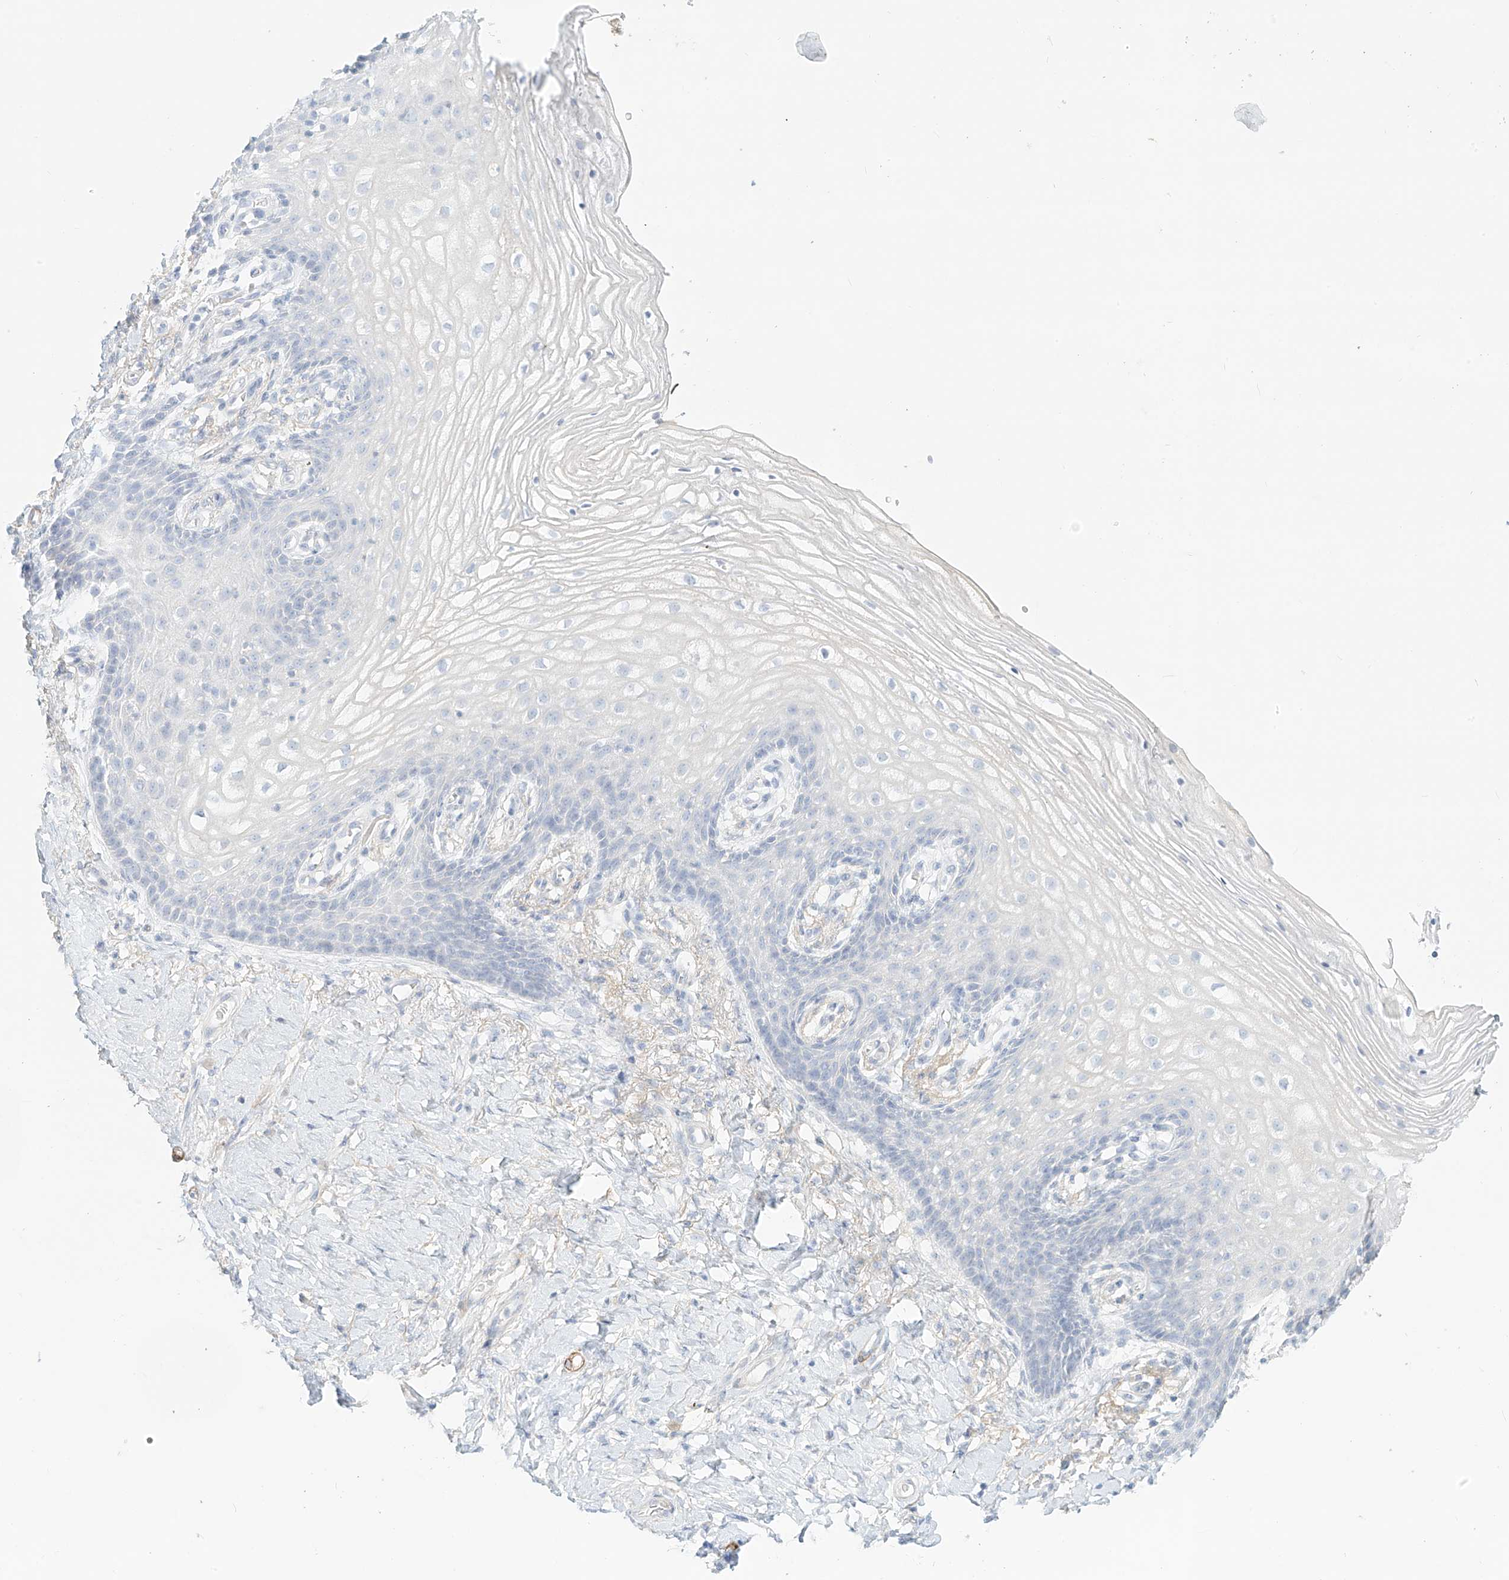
{"staining": {"intensity": "negative", "quantity": "none", "location": "none"}, "tissue": "vagina", "cell_type": "Squamous epithelial cells", "image_type": "normal", "snomed": [{"axis": "morphology", "description": "Normal tissue, NOS"}, {"axis": "topography", "description": "Vagina"}], "caption": "Immunohistochemistry image of normal vagina stained for a protein (brown), which demonstrates no positivity in squamous epithelial cells.", "gene": "ST3GAL5", "patient": {"sex": "female", "age": 60}}